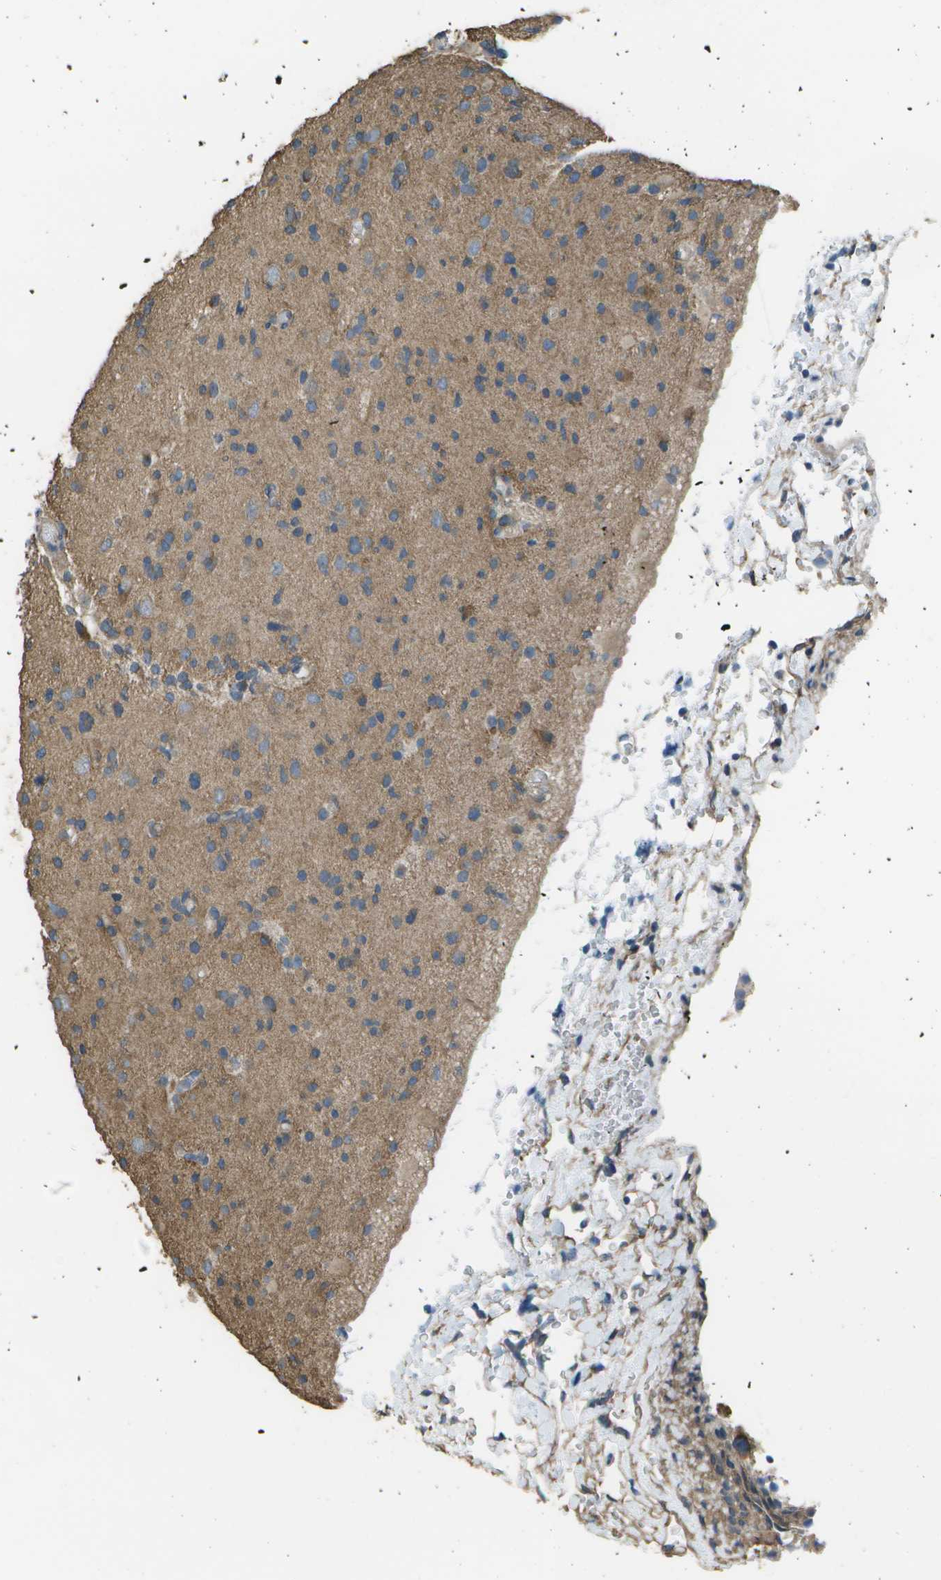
{"staining": {"intensity": "moderate", "quantity": "25%-75%", "location": "cytoplasmic/membranous"}, "tissue": "glioma", "cell_type": "Tumor cells", "image_type": "cancer", "snomed": [{"axis": "morphology", "description": "Glioma, malignant, Low grade"}, {"axis": "topography", "description": "Brain"}], "caption": "Moderate cytoplasmic/membranous staining for a protein is seen in approximately 25%-75% of tumor cells of malignant glioma (low-grade) using immunohistochemistry.", "gene": "CLNS1A", "patient": {"sex": "female", "age": 22}}